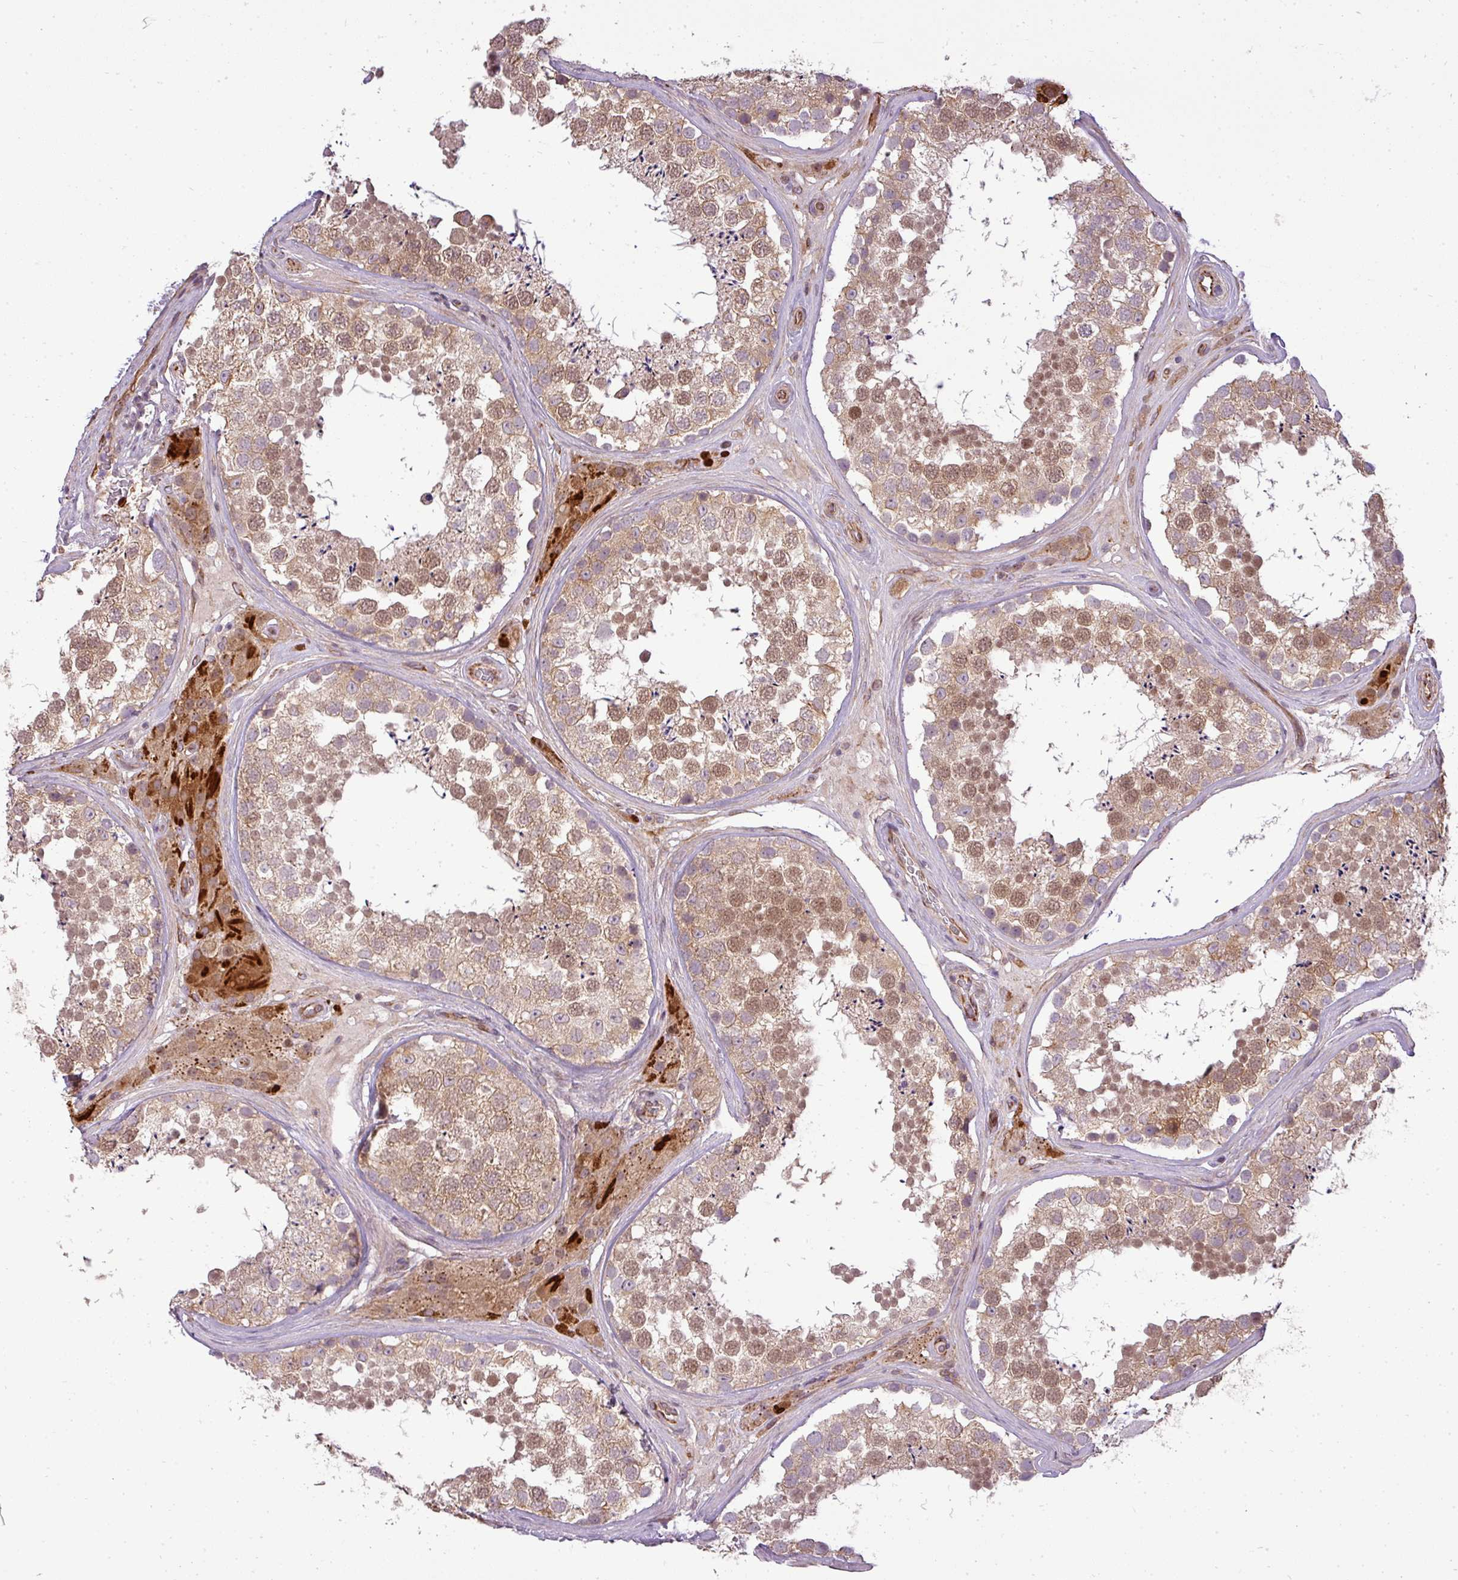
{"staining": {"intensity": "moderate", "quantity": ">75%", "location": "cytoplasmic/membranous,nuclear"}, "tissue": "testis", "cell_type": "Cells in seminiferous ducts", "image_type": "normal", "snomed": [{"axis": "morphology", "description": "Normal tissue, NOS"}, {"axis": "topography", "description": "Testis"}], "caption": "Immunohistochemistry micrograph of unremarkable testis: human testis stained using immunohistochemistry (IHC) demonstrates medium levels of moderate protein expression localized specifically in the cytoplasmic/membranous,nuclear of cells in seminiferous ducts, appearing as a cytoplasmic/membranous,nuclear brown color.", "gene": "PDRG1", "patient": {"sex": "male", "age": 46}}